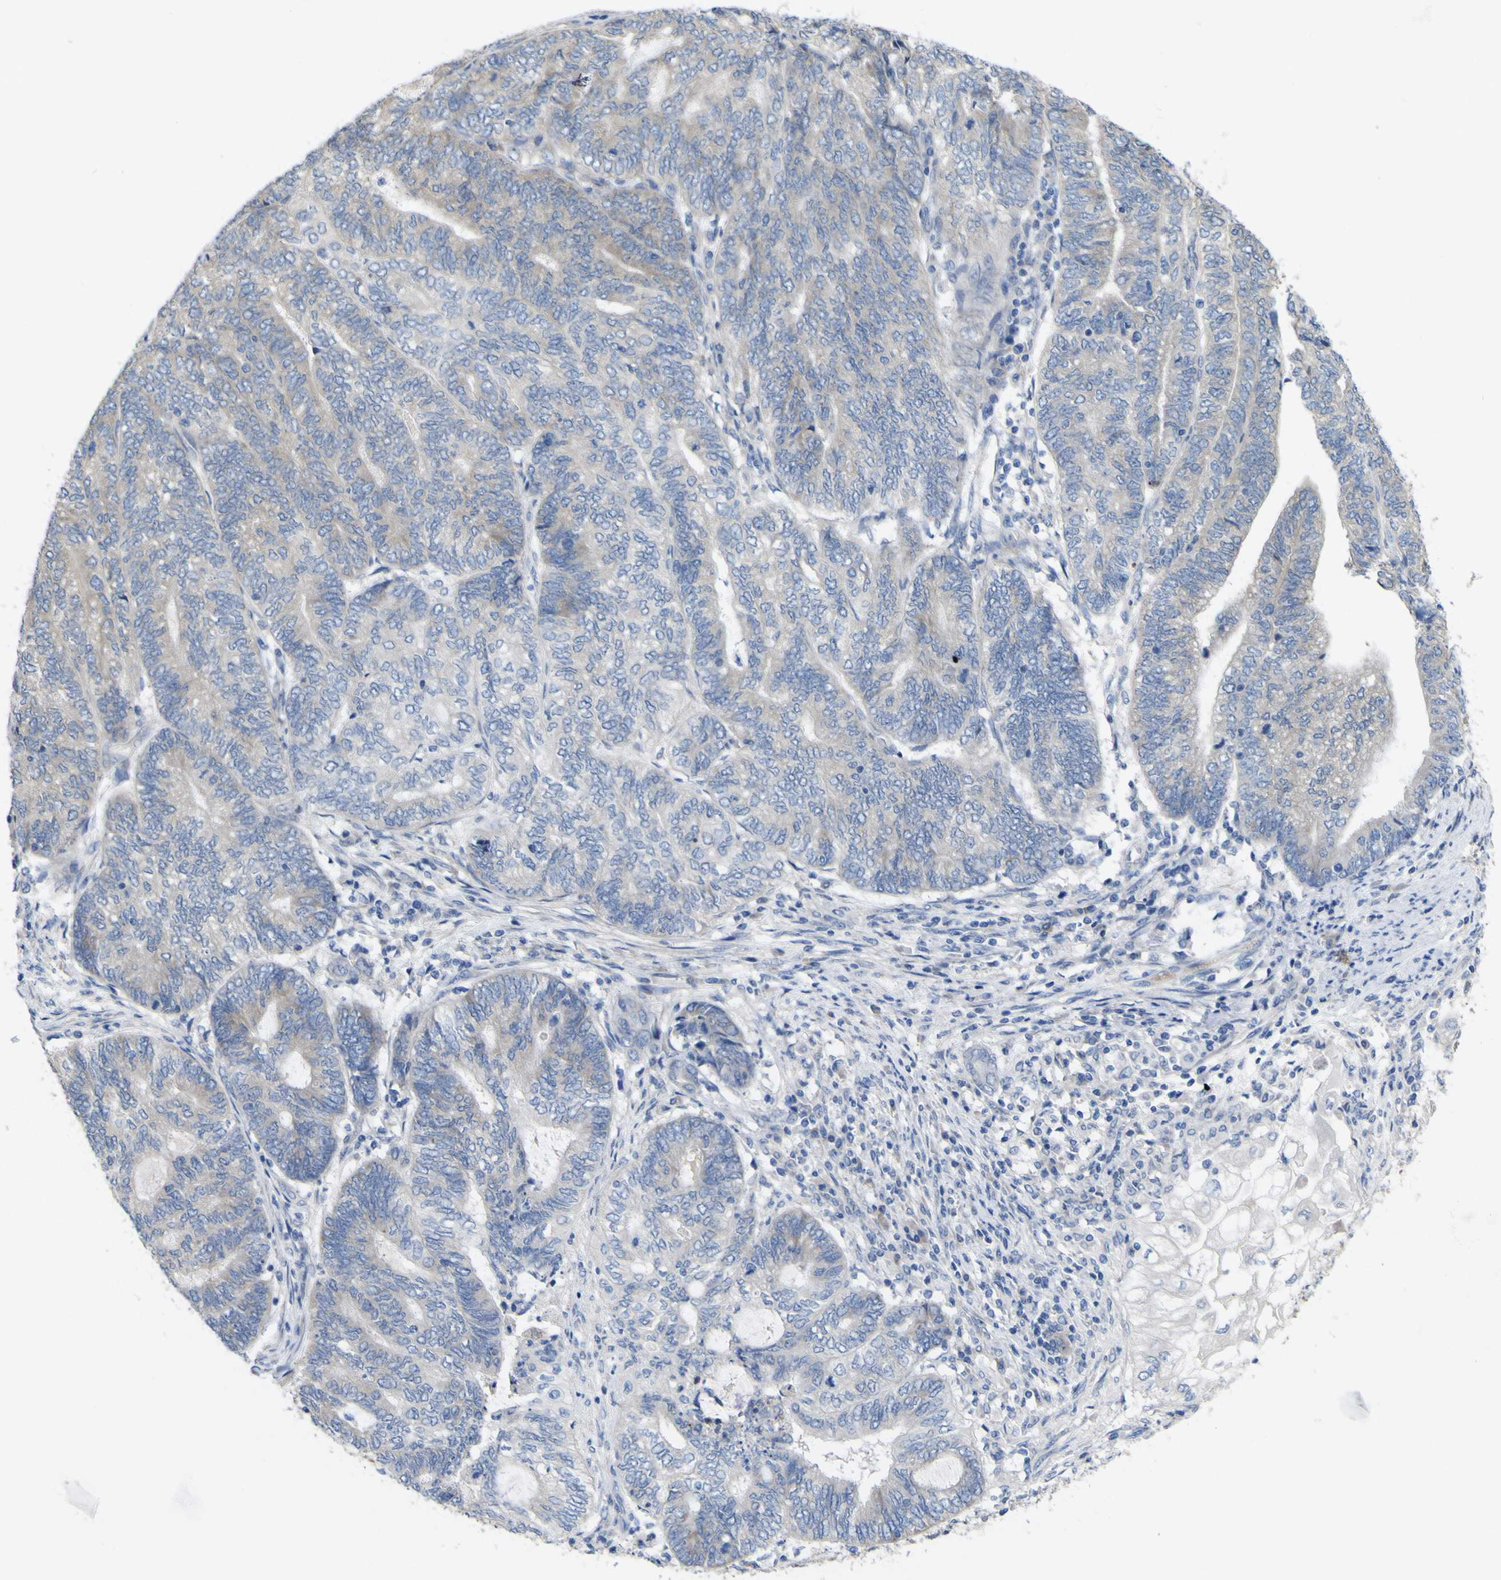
{"staining": {"intensity": "negative", "quantity": "none", "location": "none"}, "tissue": "endometrial cancer", "cell_type": "Tumor cells", "image_type": "cancer", "snomed": [{"axis": "morphology", "description": "Adenocarcinoma, NOS"}, {"axis": "topography", "description": "Uterus"}, {"axis": "topography", "description": "Endometrium"}], "caption": "Immunohistochemical staining of adenocarcinoma (endometrial) reveals no significant expression in tumor cells. (Immunohistochemistry, brightfield microscopy, high magnification).", "gene": "MYEOV", "patient": {"sex": "female", "age": 70}}